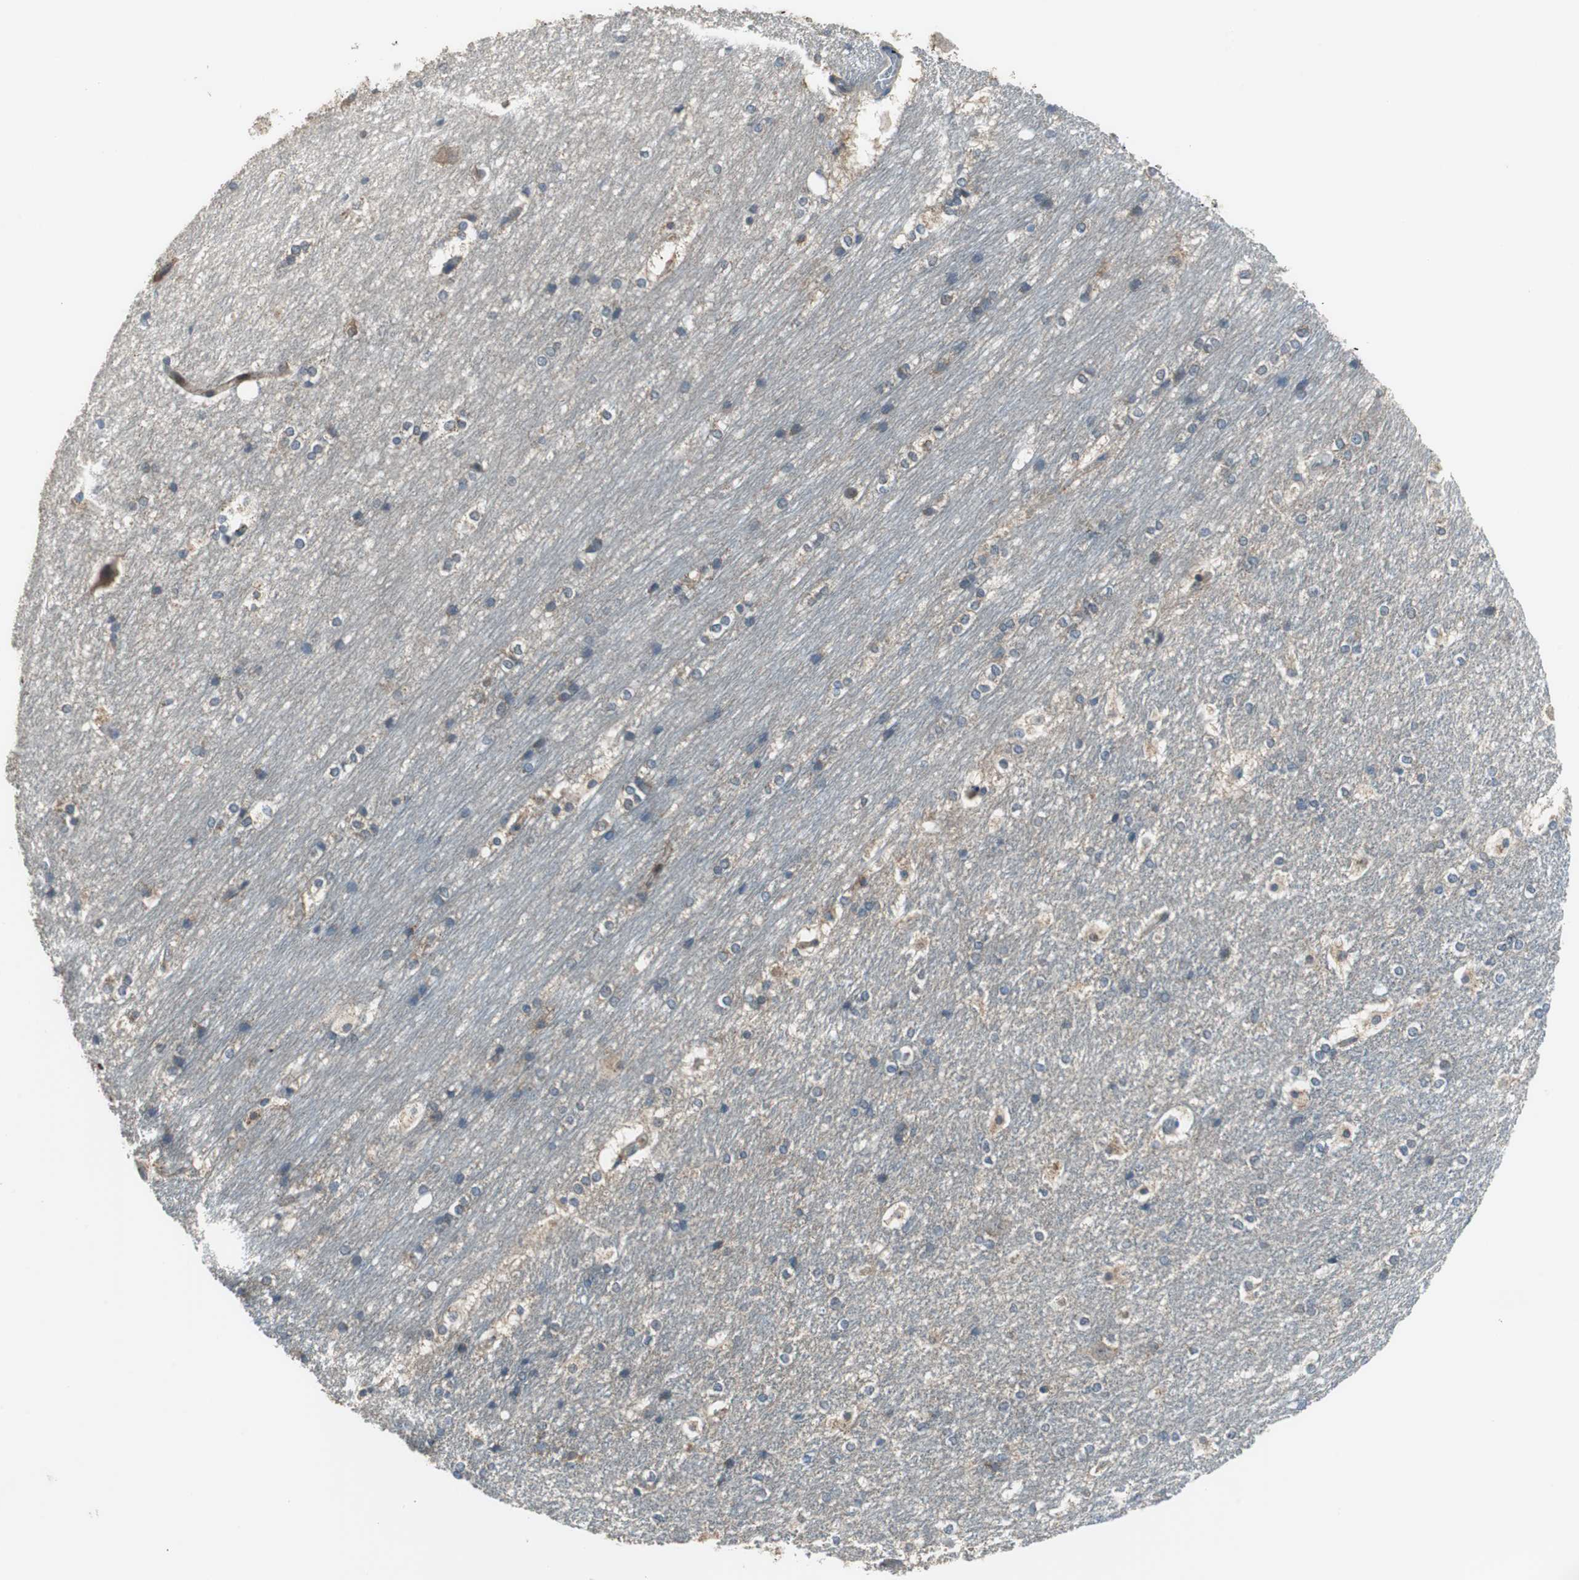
{"staining": {"intensity": "moderate", "quantity": "<25%", "location": "cytoplasmic/membranous"}, "tissue": "hippocampus", "cell_type": "Glial cells", "image_type": "normal", "snomed": [{"axis": "morphology", "description": "Normal tissue, NOS"}, {"axis": "topography", "description": "Hippocampus"}], "caption": "Protein analysis of unremarkable hippocampus shows moderate cytoplasmic/membranous expression in approximately <25% of glial cells.", "gene": "PI4KB", "patient": {"sex": "female", "age": 19}}